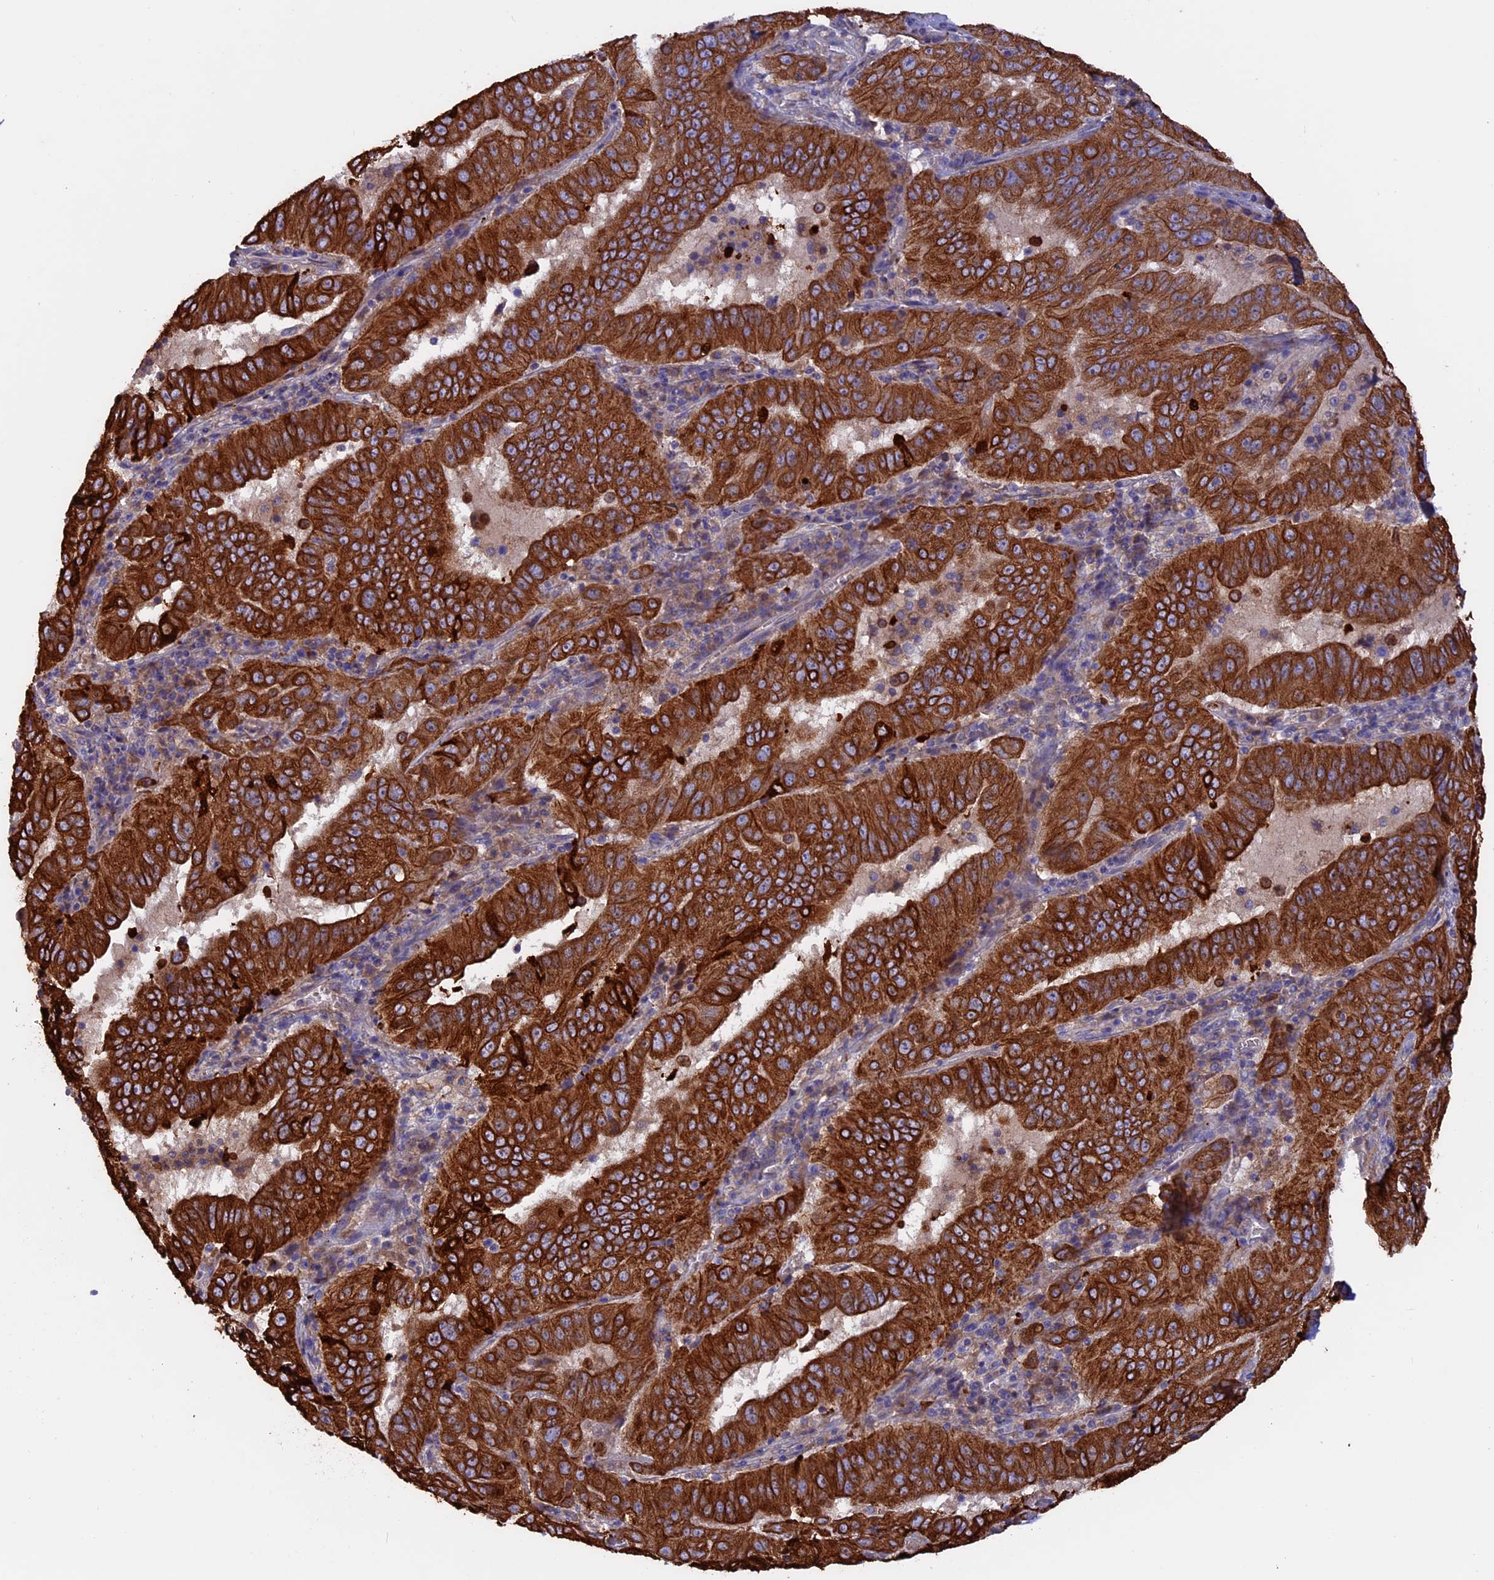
{"staining": {"intensity": "strong", "quantity": ">75%", "location": "cytoplasmic/membranous"}, "tissue": "pancreatic cancer", "cell_type": "Tumor cells", "image_type": "cancer", "snomed": [{"axis": "morphology", "description": "Adenocarcinoma, NOS"}, {"axis": "topography", "description": "Pancreas"}], "caption": "Immunohistochemistry (IHC) staining of pancreatic cancer (adenocarcinoma), which reveals high levels of strong cytoplasmic/membranous expression in approximately >75% of tumor cells indicating strong cytoplasmic/membranous protein positivity. The staining was performed using DAB (3,3'-diaminobenzidine) (brown) for protein detection and nuclei were counterstained in hematoxylin (blue).", "gene": "PTPN9", "patient": {"sex": "male", "age": 63}}